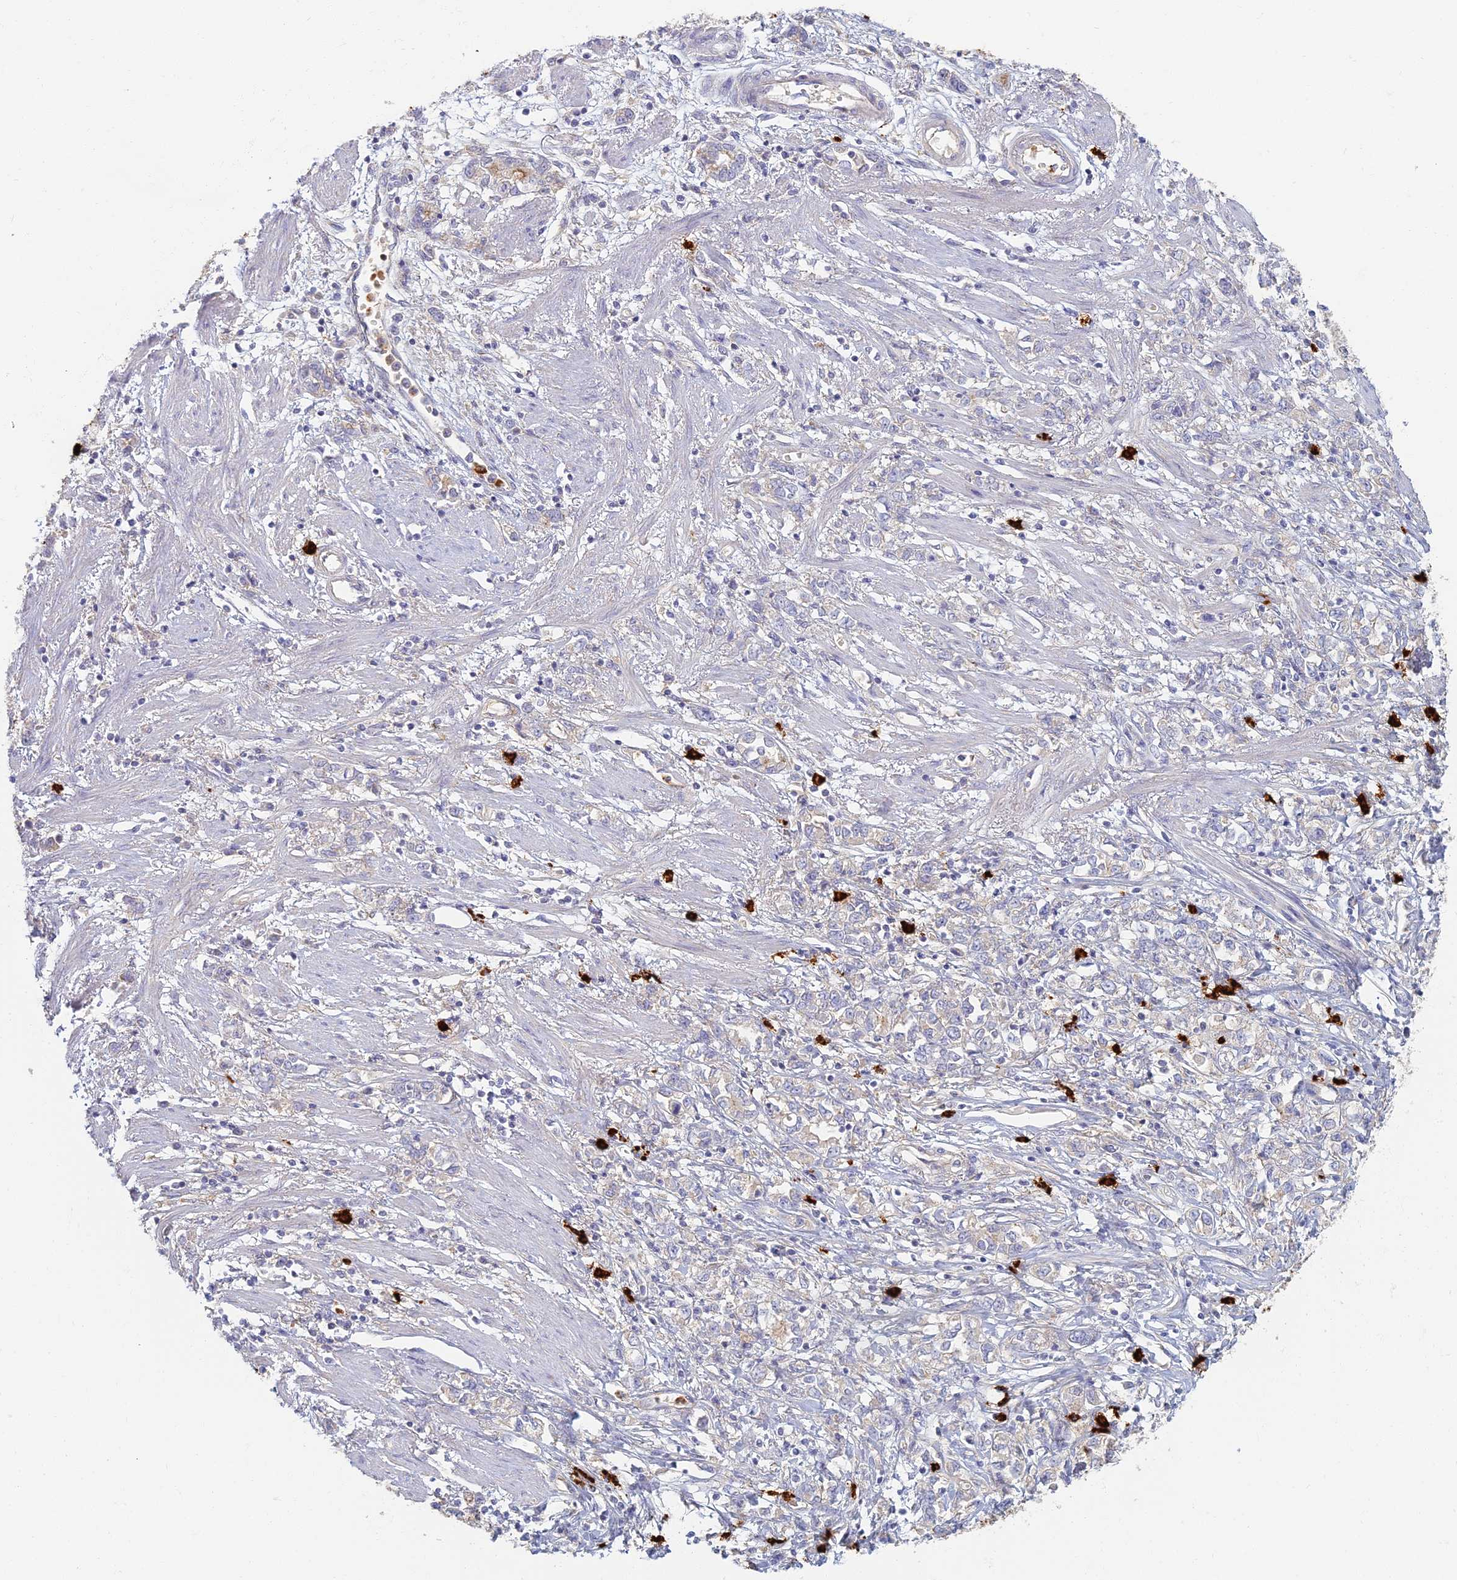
{"staining": {"intensity": "weak", "quantity": "<25%", "location": "cytoplasmic/membranous"}, "tissue": "stomach cancer", "cell_type": "Tumor cells", "image_type": "cancer", "snomed": [{"axis": "morphology", "description": "Adenocarcinoma, NOS"}, {"axis": "topography", "description": "Stomach"}], "caption": "DAB immunohistochemical staining of human stomach cancer (adenocarcinoma) displays no significant expression in tumor cells.", "gene": "PROX2", "patient": {"sex": "female", "age": 76}}